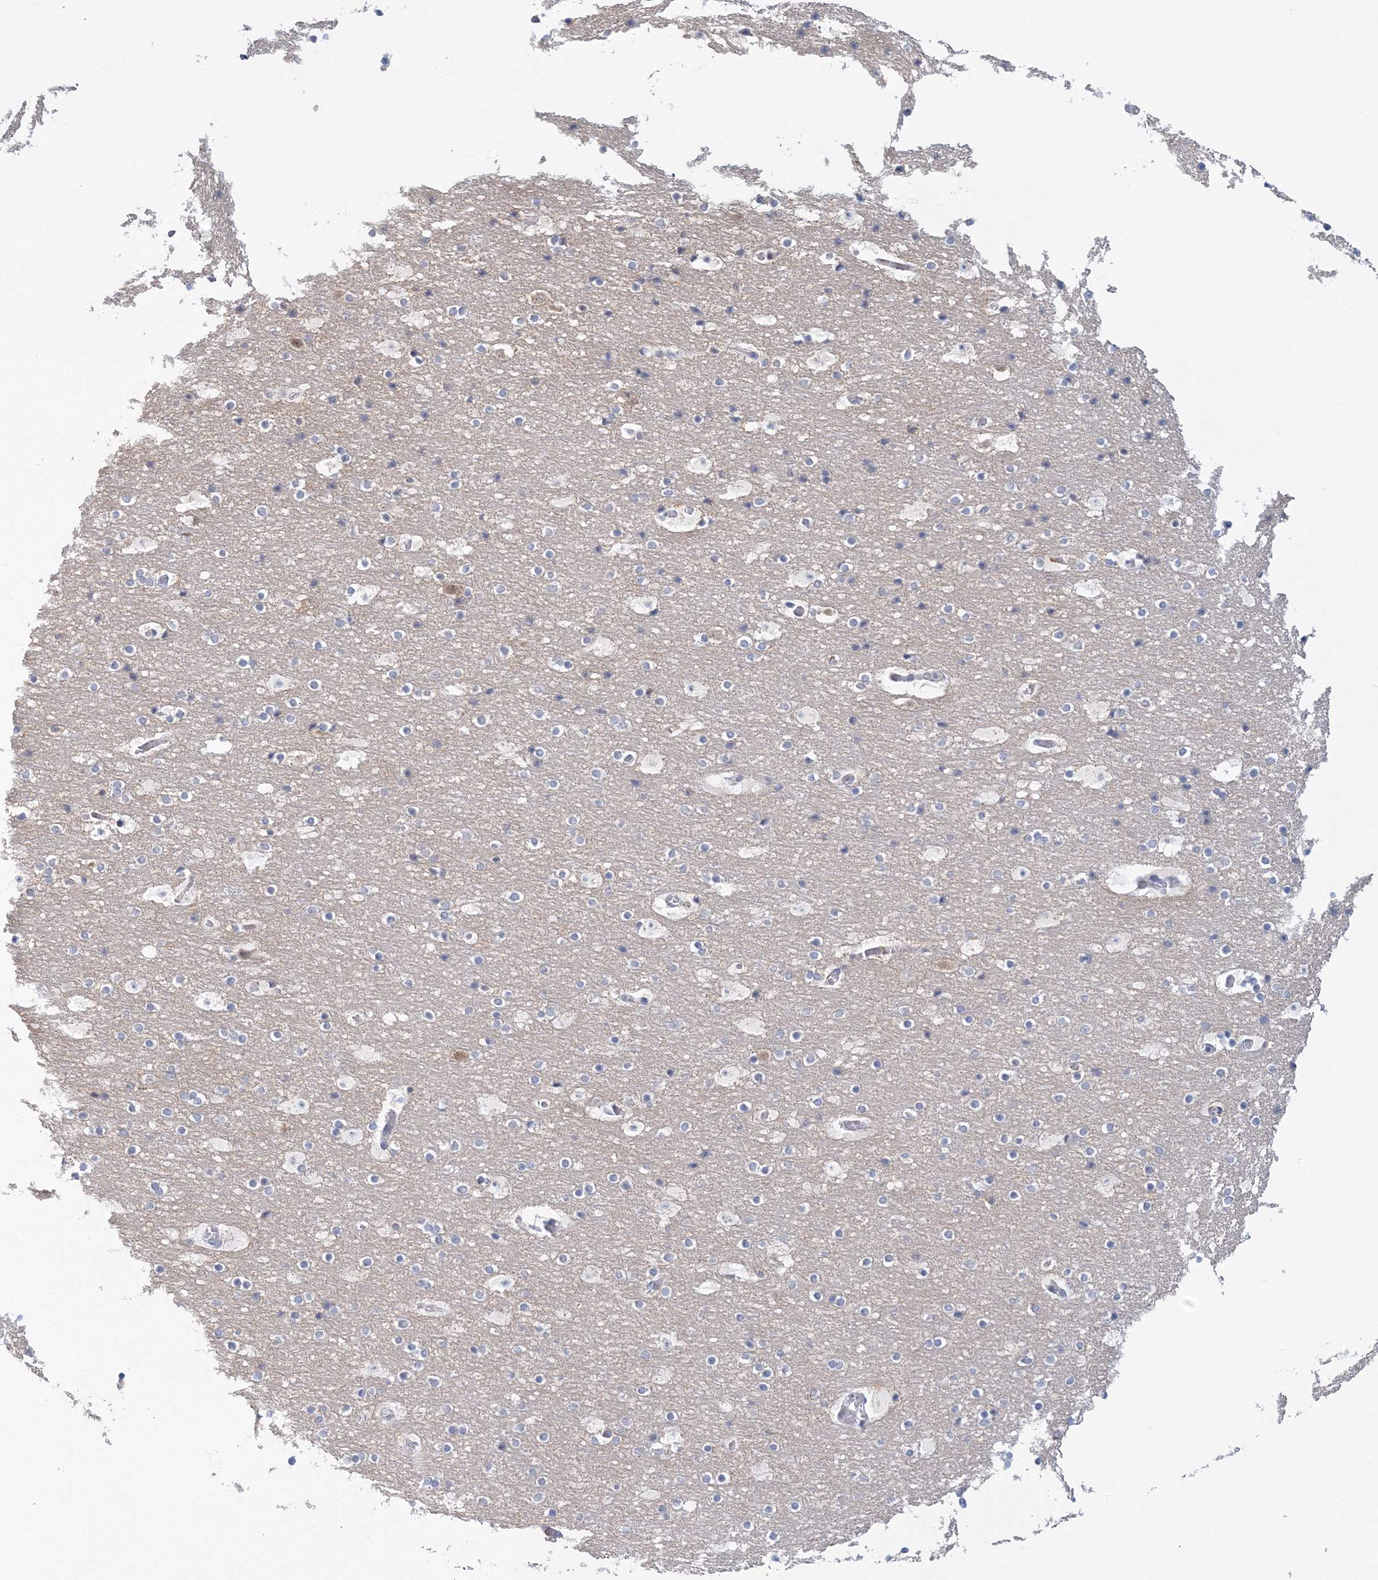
{"staining": {"intensity": "negative", "quantity": "none", "location": "none"}, "tissue": "cerebral cortex", "cell_type": "Endothelial cells", "image_type": "normal", "snomed": [{"axis": "morphology", "description": "Normal tissue, NOS"}, {"axis": "topography", "description": "Cerebral cortex"}], "caption": "A photomicrograph of cerebral cortex stained for a protein demonstrates no brown staining in endothelial cells.", "gene": "VSIG1", "patient": {"sex": "male", "age": 57}}